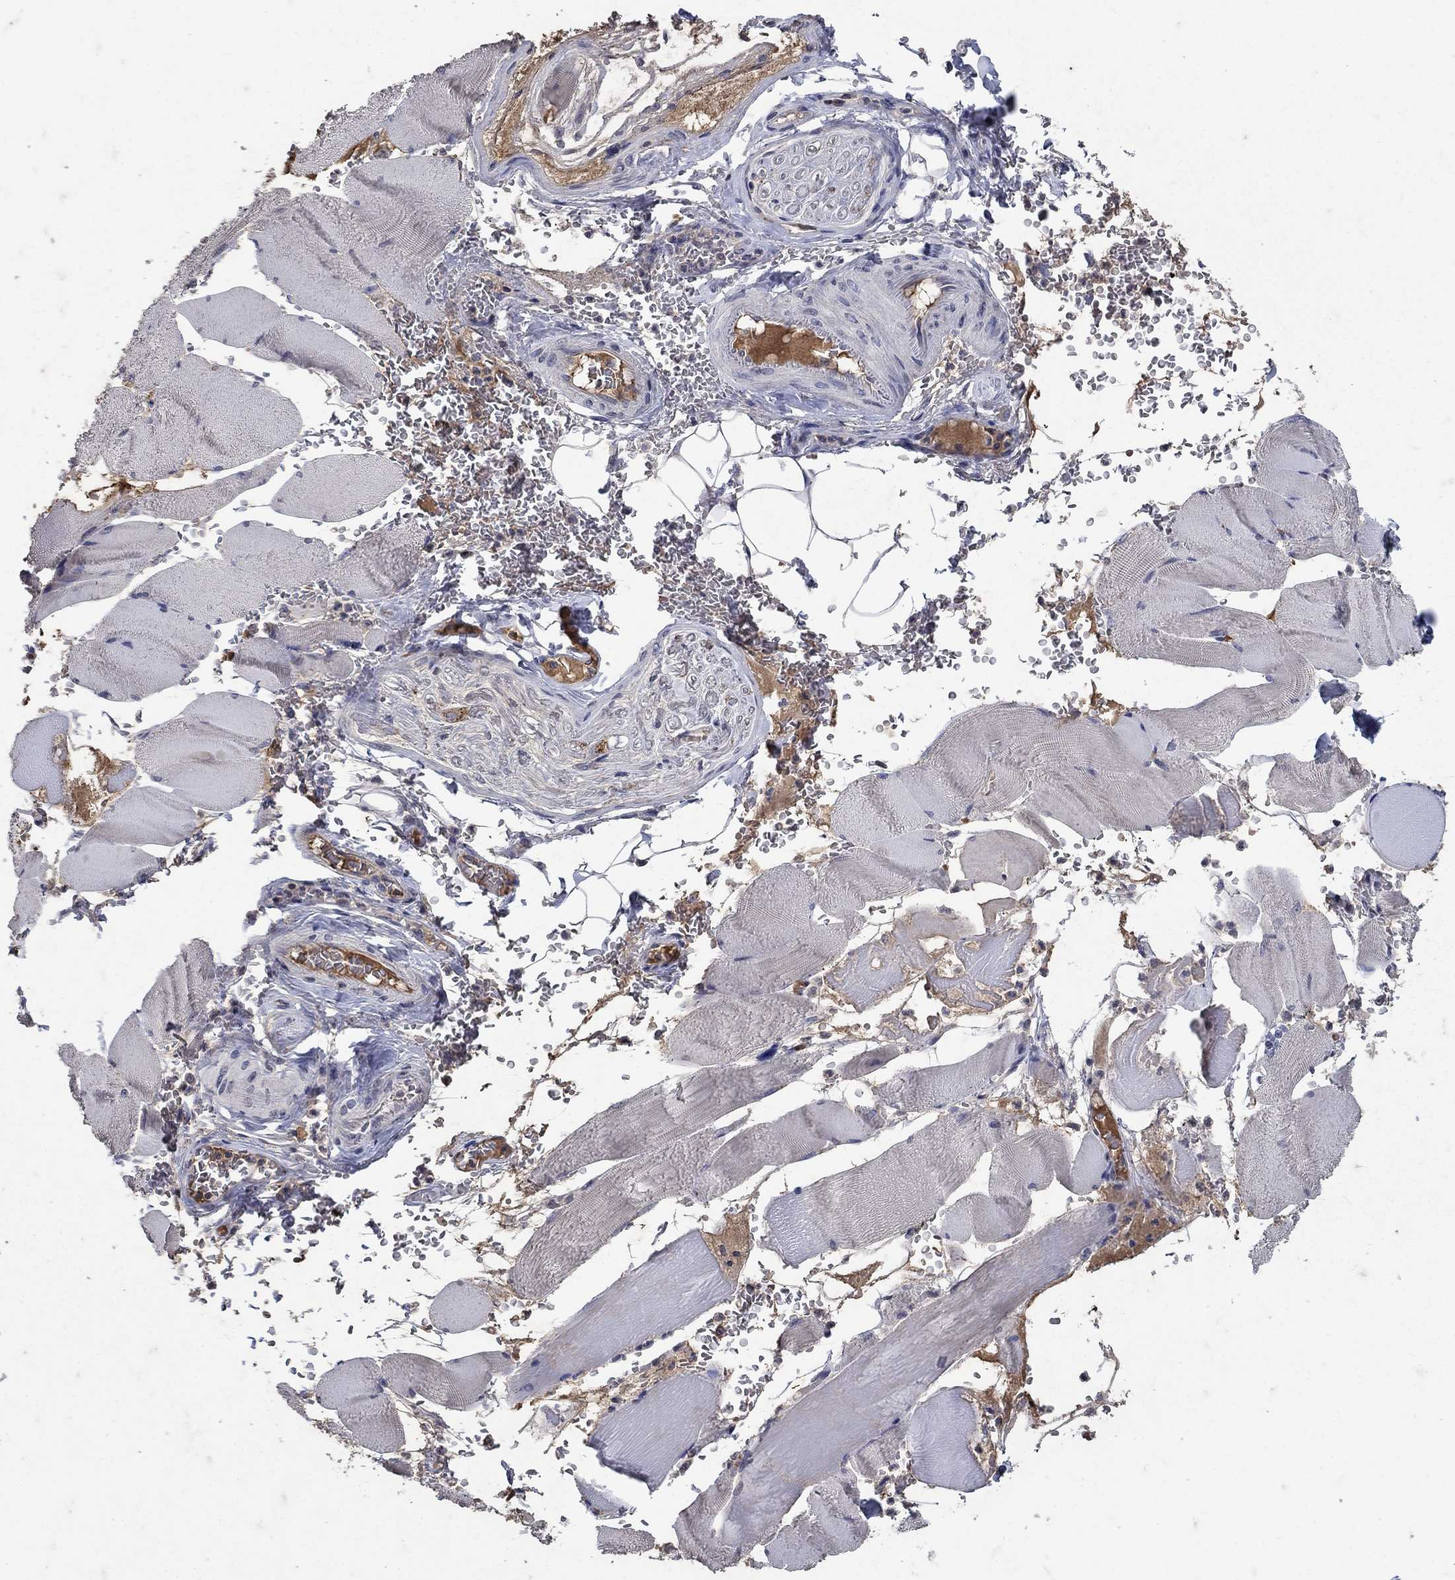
{"staining": {"intensity": "negative", "quantity": "none", "location": "none"}, "tissue": "skeletal muscle", "cell_type": "Myocytes", "image_type": "normal", "snomed": [{"axis": "morphology", "description": "Normal tissue, NOS"}, {"axis": "topography", "description": "Skeletal muscle"}], "caption": "DAB (3,3'-diaminobenzidine) immunohistochemical staining of benign human skeletal muscle displays no significant staining in myocytes. (DAB (3,3'-diaminobenzidine) immunohistochemistry (IHC) with hematoxylin counter stain).", "gene": "NPC2", "patient": {"sex": "male", "age": 56}}